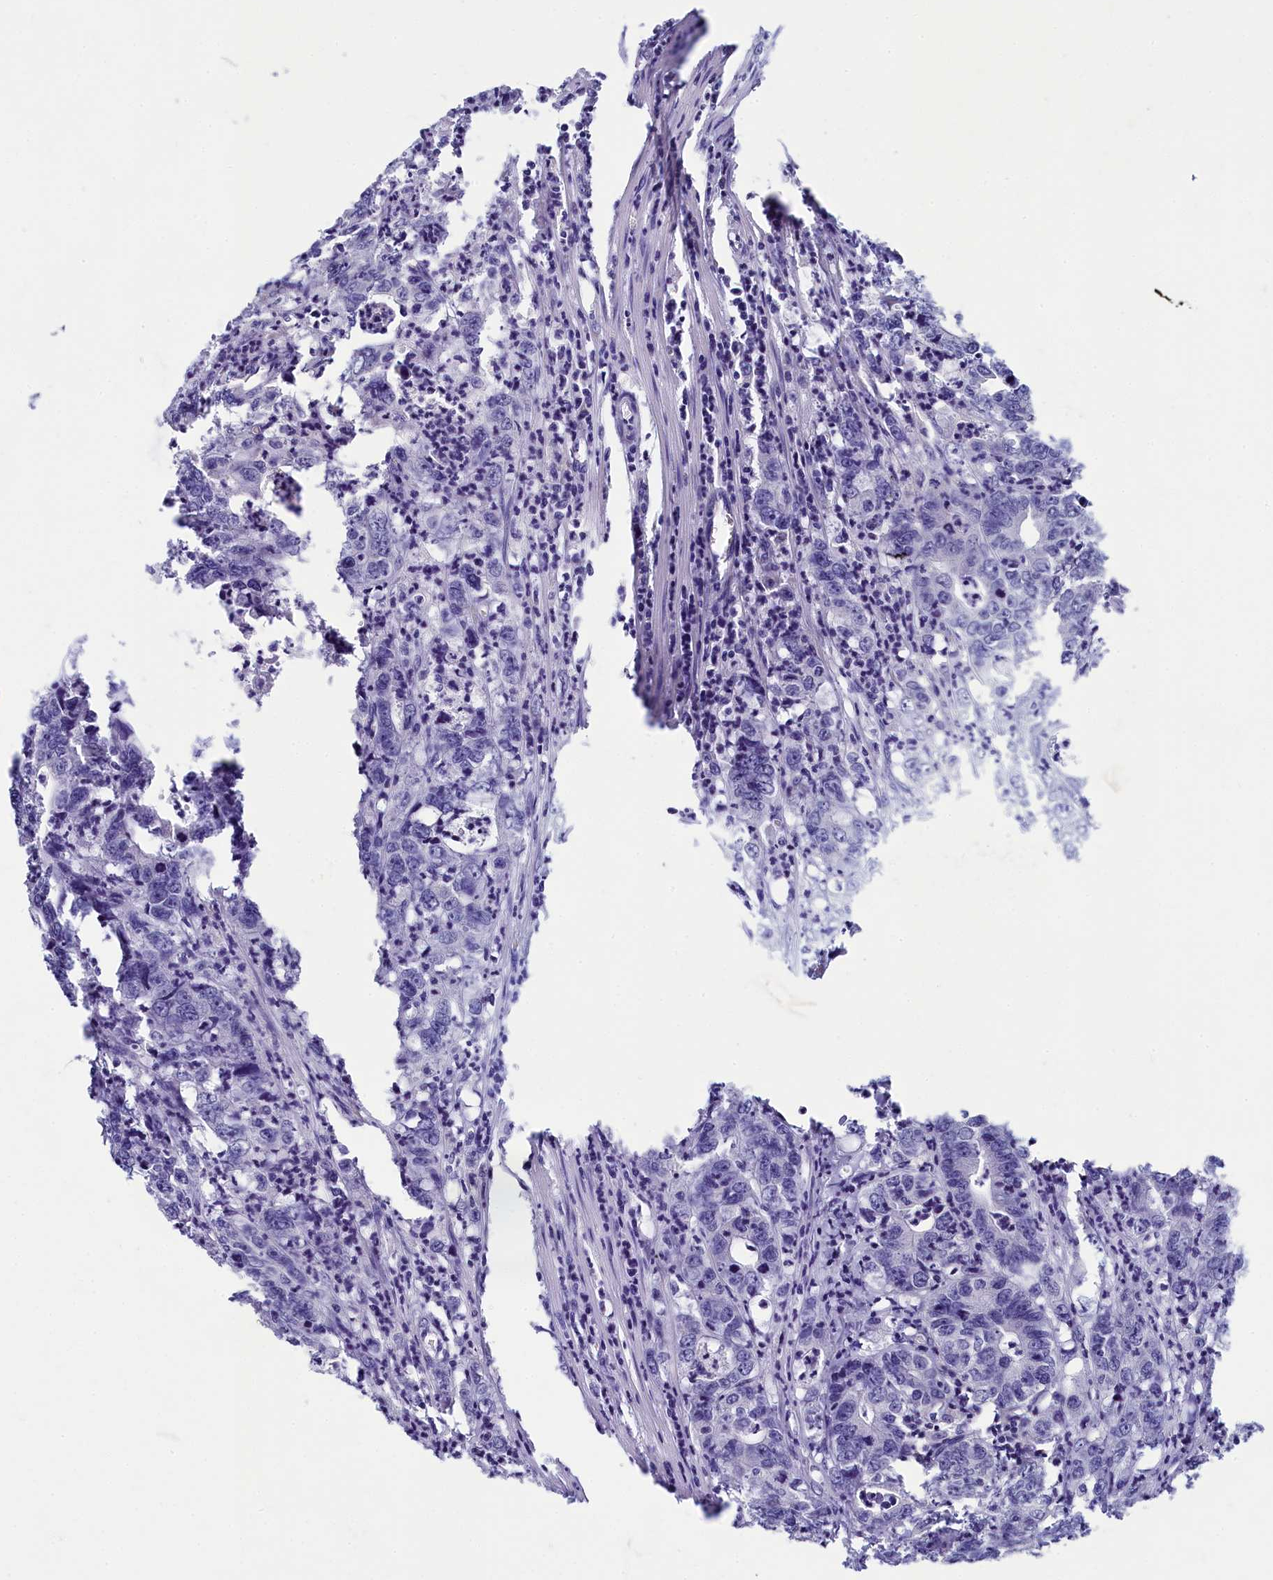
{"staining": {"intensity": "negative", "quantity": "none", "location": "none"}, "tissue": "colorectal cancer", "cell_type": "Tumor cells", "image_type": "cancer", "snomed": [{"axis": "morphology", "description": "Adenocarcinoma, NOS"}, {"axis": "topography", "description": "Colon"}], "caption": "Immunohistochemistry (IHC) image of human adenocarcinoma (colorectal) stained for a protein (brown), which shows no positivity in tumor cells.", "gene": "SKA3", "patient": {"sex": "female", "age": 75}}